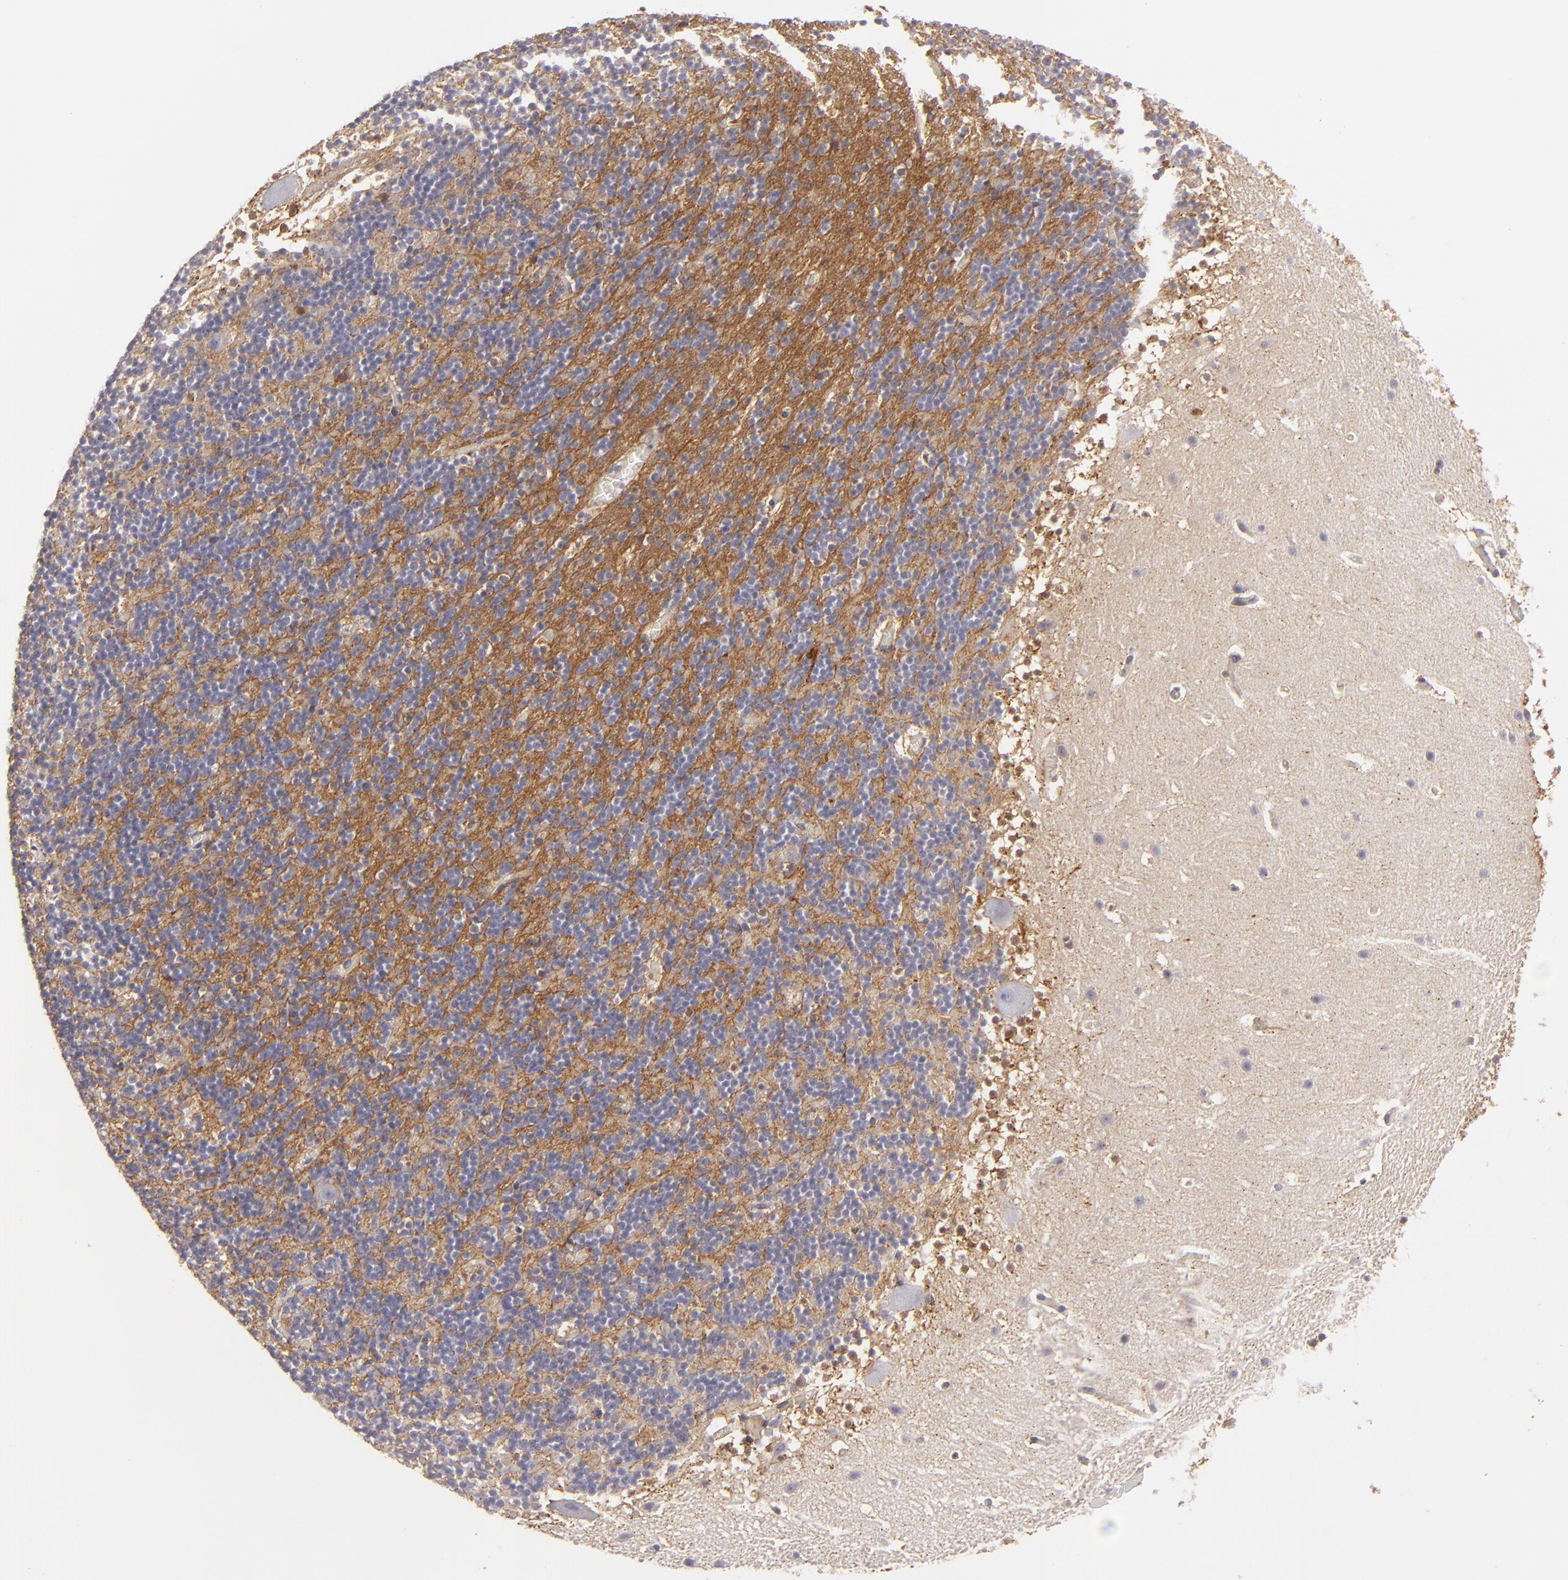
{"staining": {"intensity": "negative", "quantity": "none", "location": "none"}, "tissue": "cerebellum", "cell_type": "Cells in granular layer", "image_type": "normal", "snomed": [{"axis": "morphology", "description": "Normal tissue, NOS"}, {"axis": "topography", "description": "Cerebellum"}], "caption": "A high-resolution histopathology image shows IHC staining of unremarkable cerebellum, which shows no significant positivity in cells in granular layer.", "gene": "ALCAM", "patient": {"sex": "male", "age": 45}}